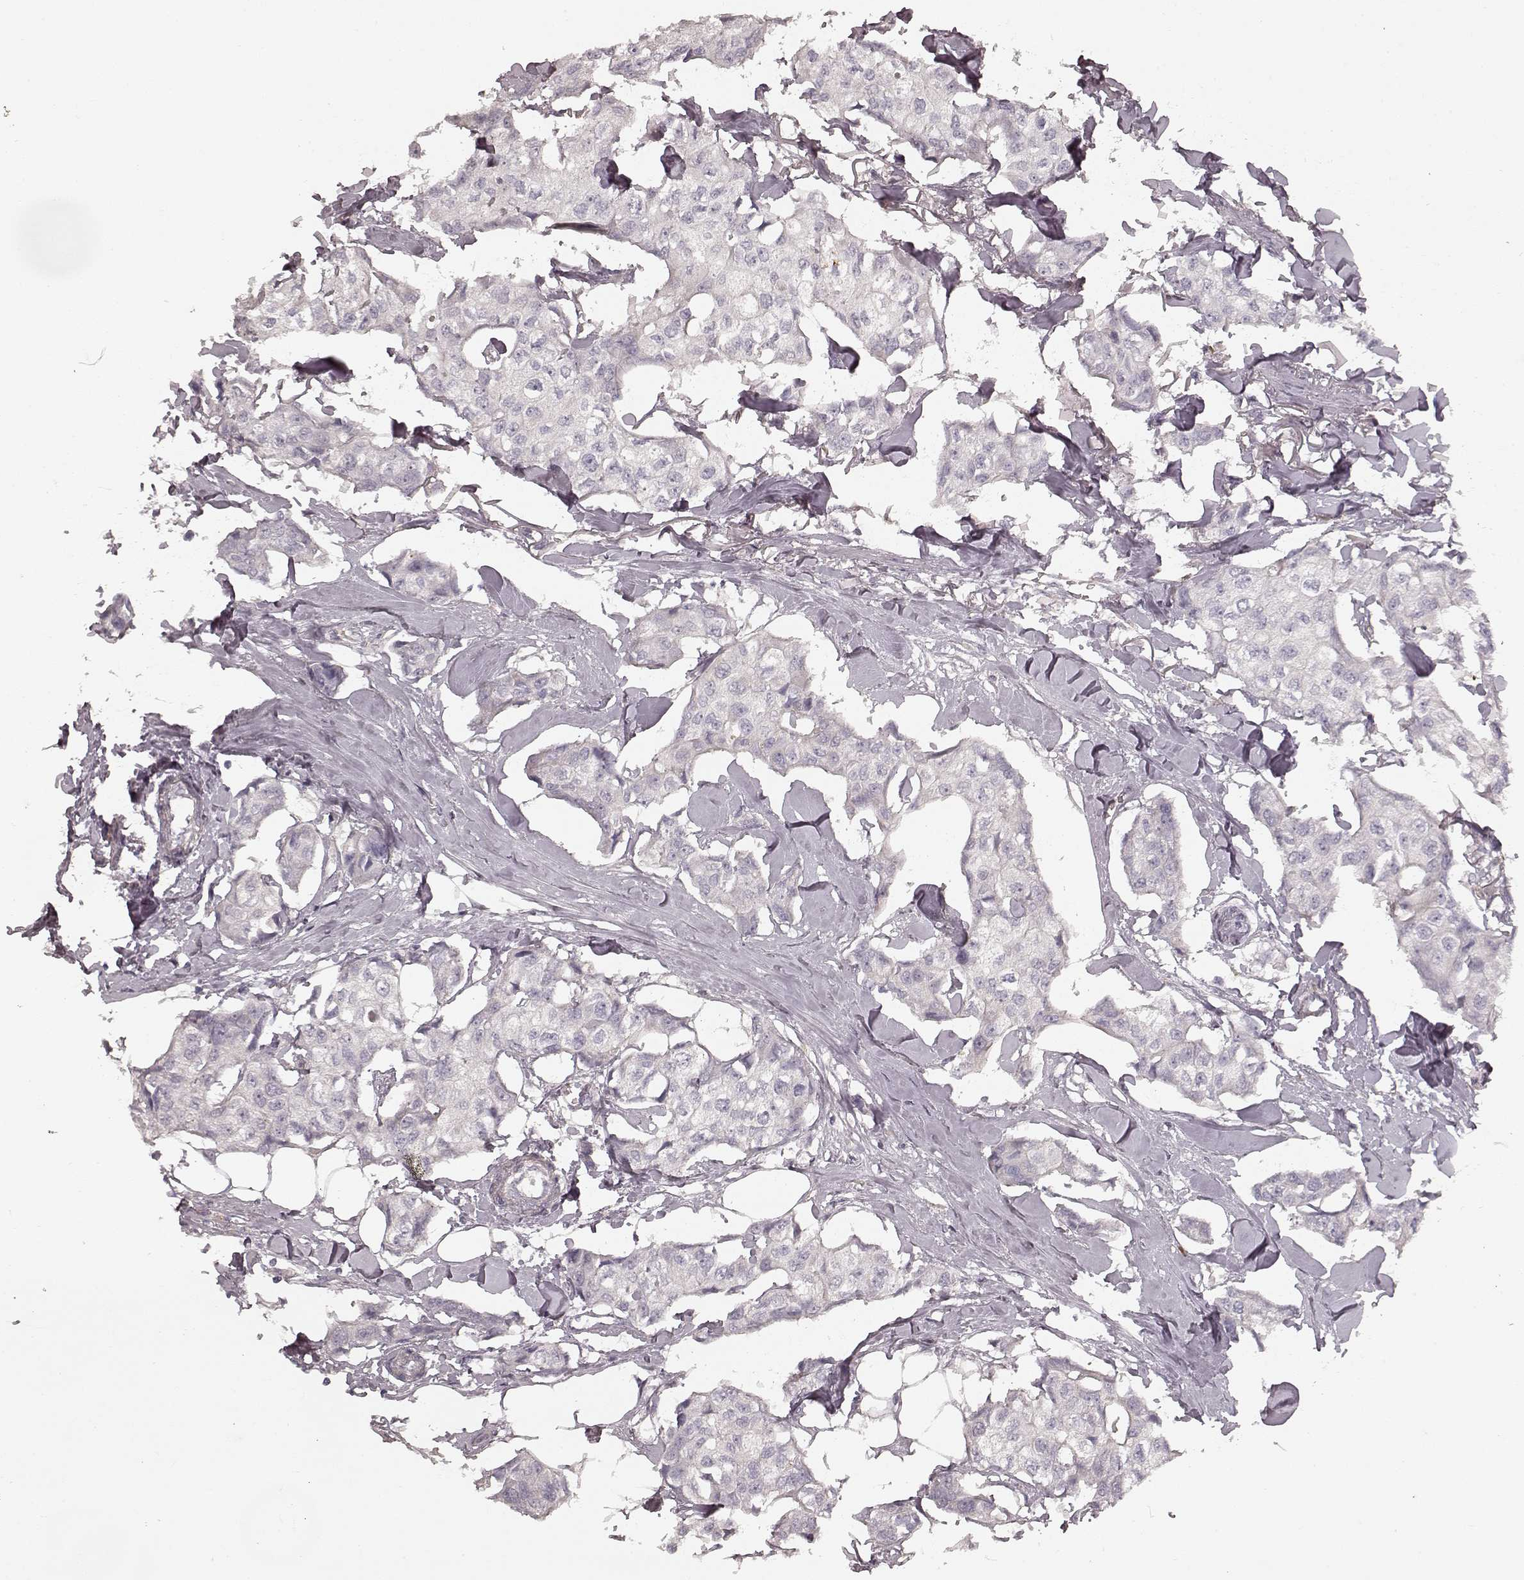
{"staining": {"intensity": "negative", "quantity": "none", "location": "none"}, "tissue": "breast cancer", "cell_type": "Tumor cells", "image_type": "cancer", "snomed": [{"axis": "morphology", "description": "Duct carcinoma"}, {"axis": "topography", "description": "Breast"}], "caption": "A high-resolution histopathology image shows immunohistochemistry (IHC) staining of breast infiltrating ductal carcinoma, which exhibits no significant positivity in tumor cells.", "gene": "KCNJ9", "patient": {"sex": "female", "age": 80}}